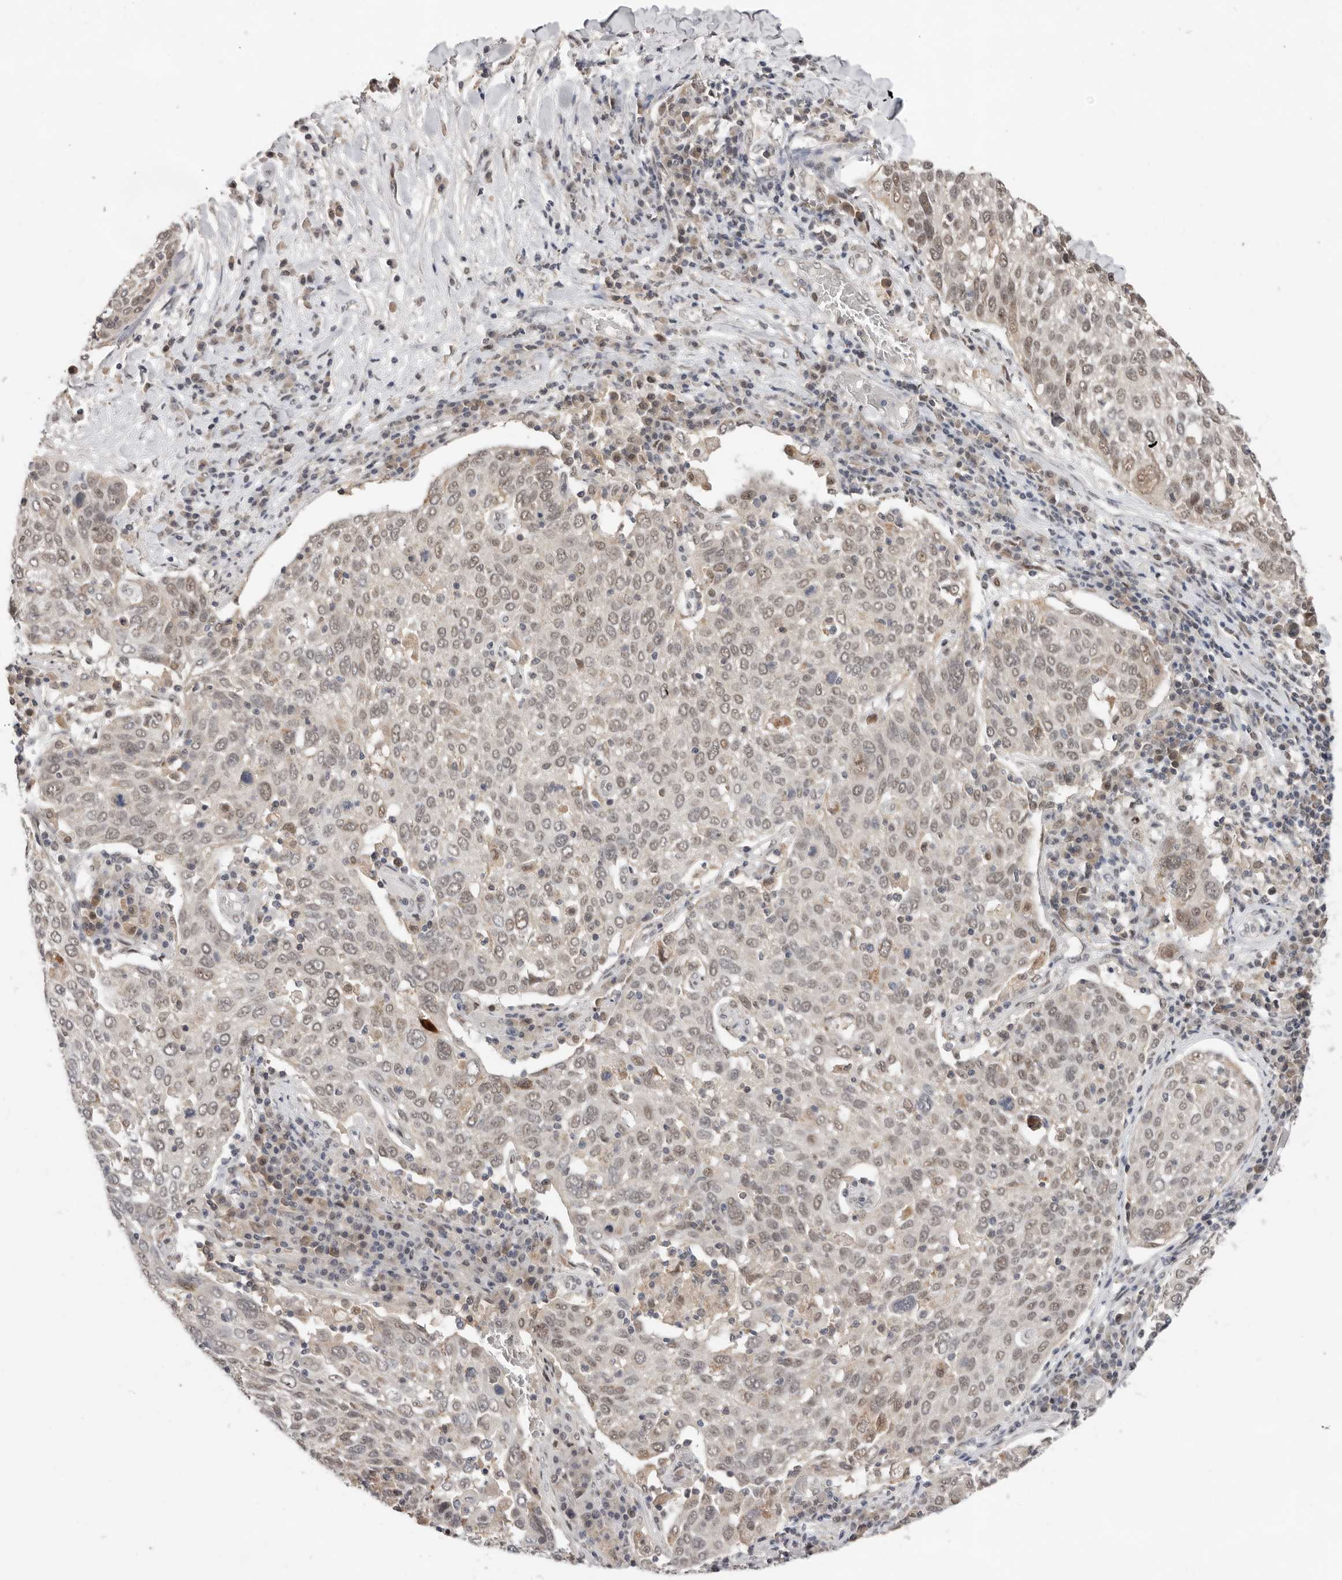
{"staining": {"intensity": "weak", "quantity": ">75%", "location": "nuclear"}, "tissue": "lung cancer", "cell_type": "Tumor cells", "image_type": "cancer", "snomed": [{"axis": "morphology", "description": "Squamous cell carcinoma, NOS"}, {"axis": "topography", "description": "Lung"}], "caption": "An image of squamous cell carcinoma (lung) stained for a protein demonstrates weak nuclear brown staining in tumor cells.", "gene": "BRCA2", "patient": {"sex": "male", "age": 65}}